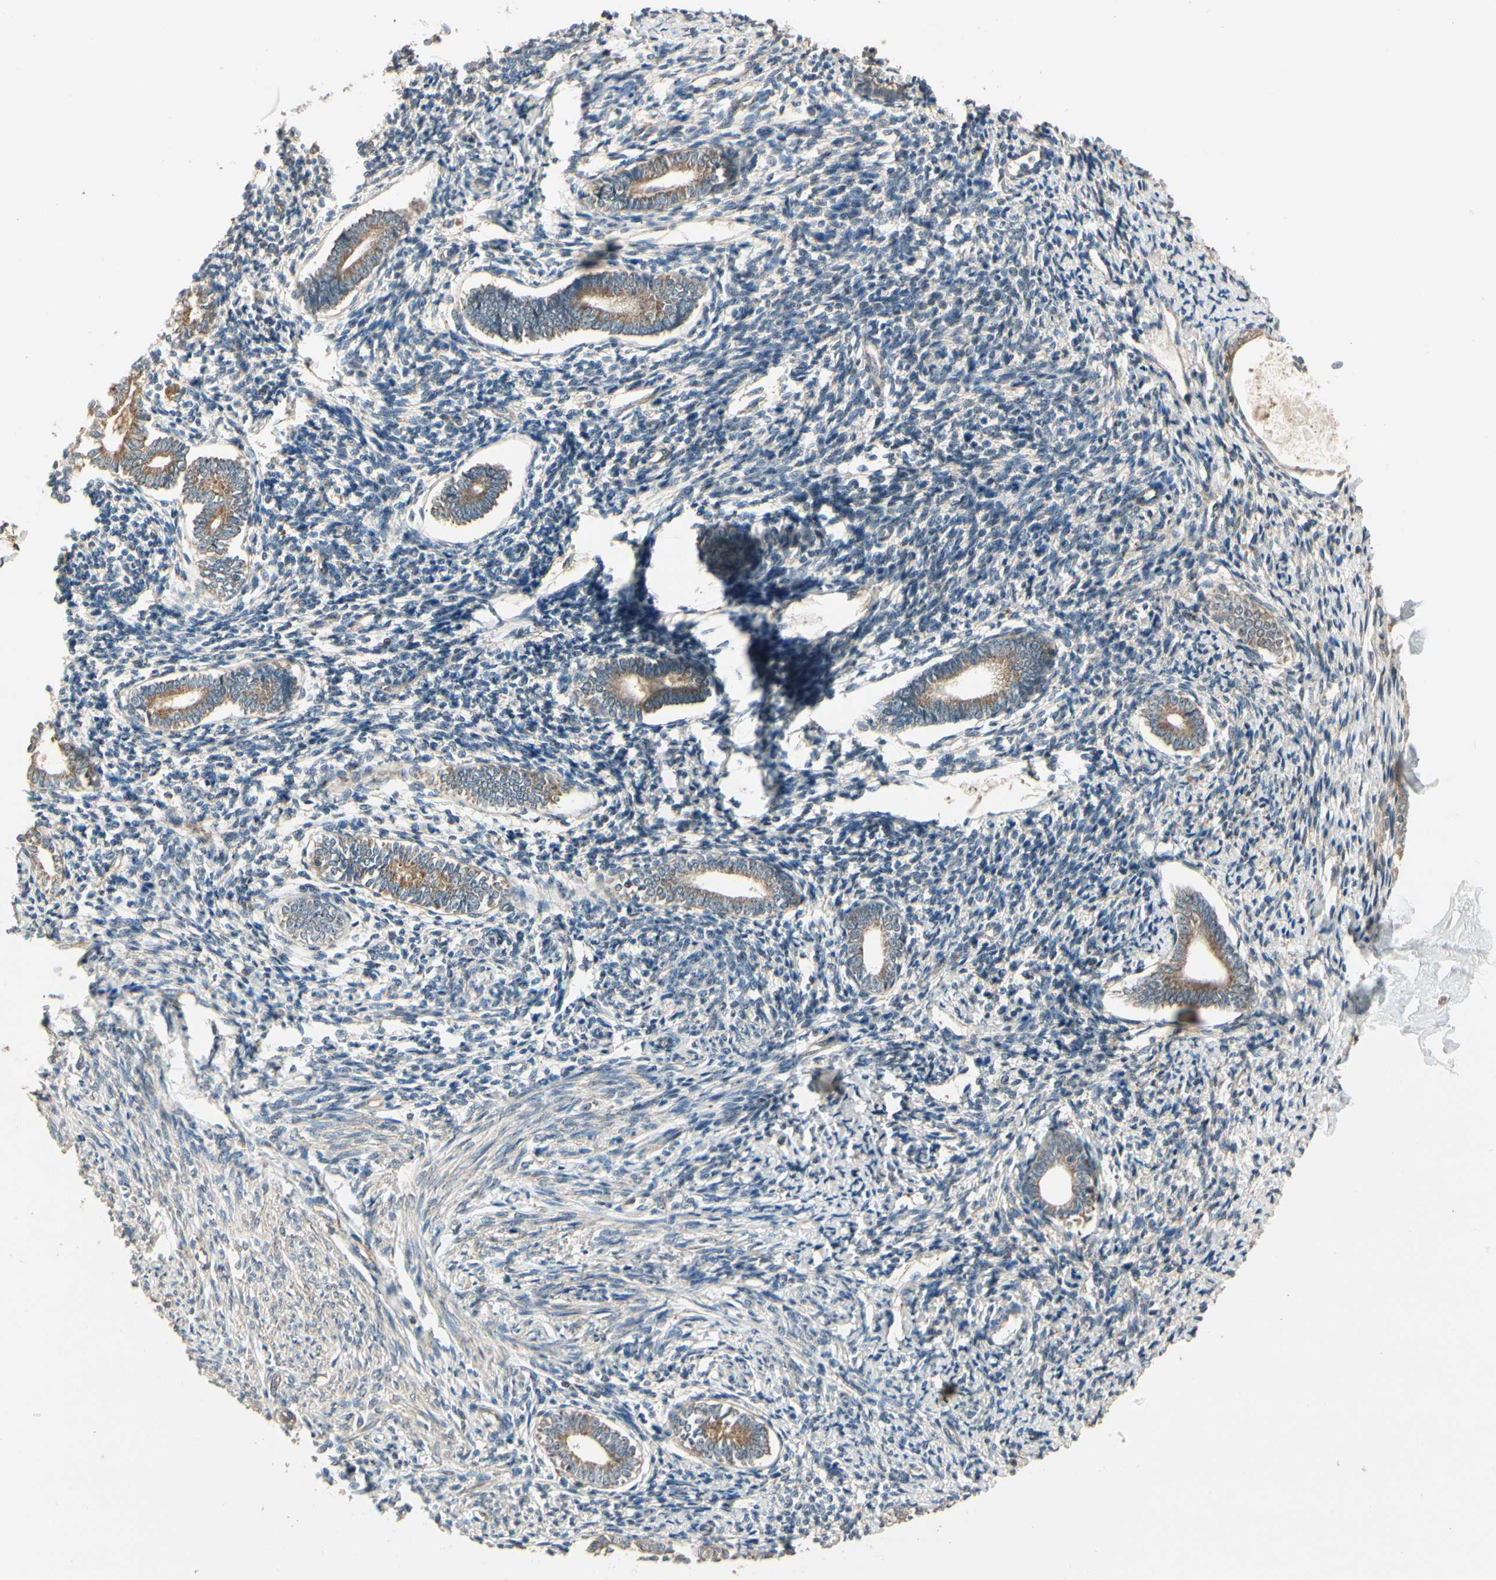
{"staining": {"intensity": "moderate", "quantity": "25%-75%", "location": "cytoplasmic/membranous"}, "tissue": "endometrium", "cell_type": "Cells in endometrial stroma", "image_type": "normal", "snomed": [{"axis": "morphology", "description": "Normal tissue, NOS"}, {"axis": "topography", "description": "Endometrium"}], "caption": "DAB immunohistochemical staining of normal endometrium displays moderate cytoplasmic/membranous protein expression in about 25%-75% of cells in endometrial stroma.", "gene": "CCT7", "patient": {"sex": "female", "age": 71}}